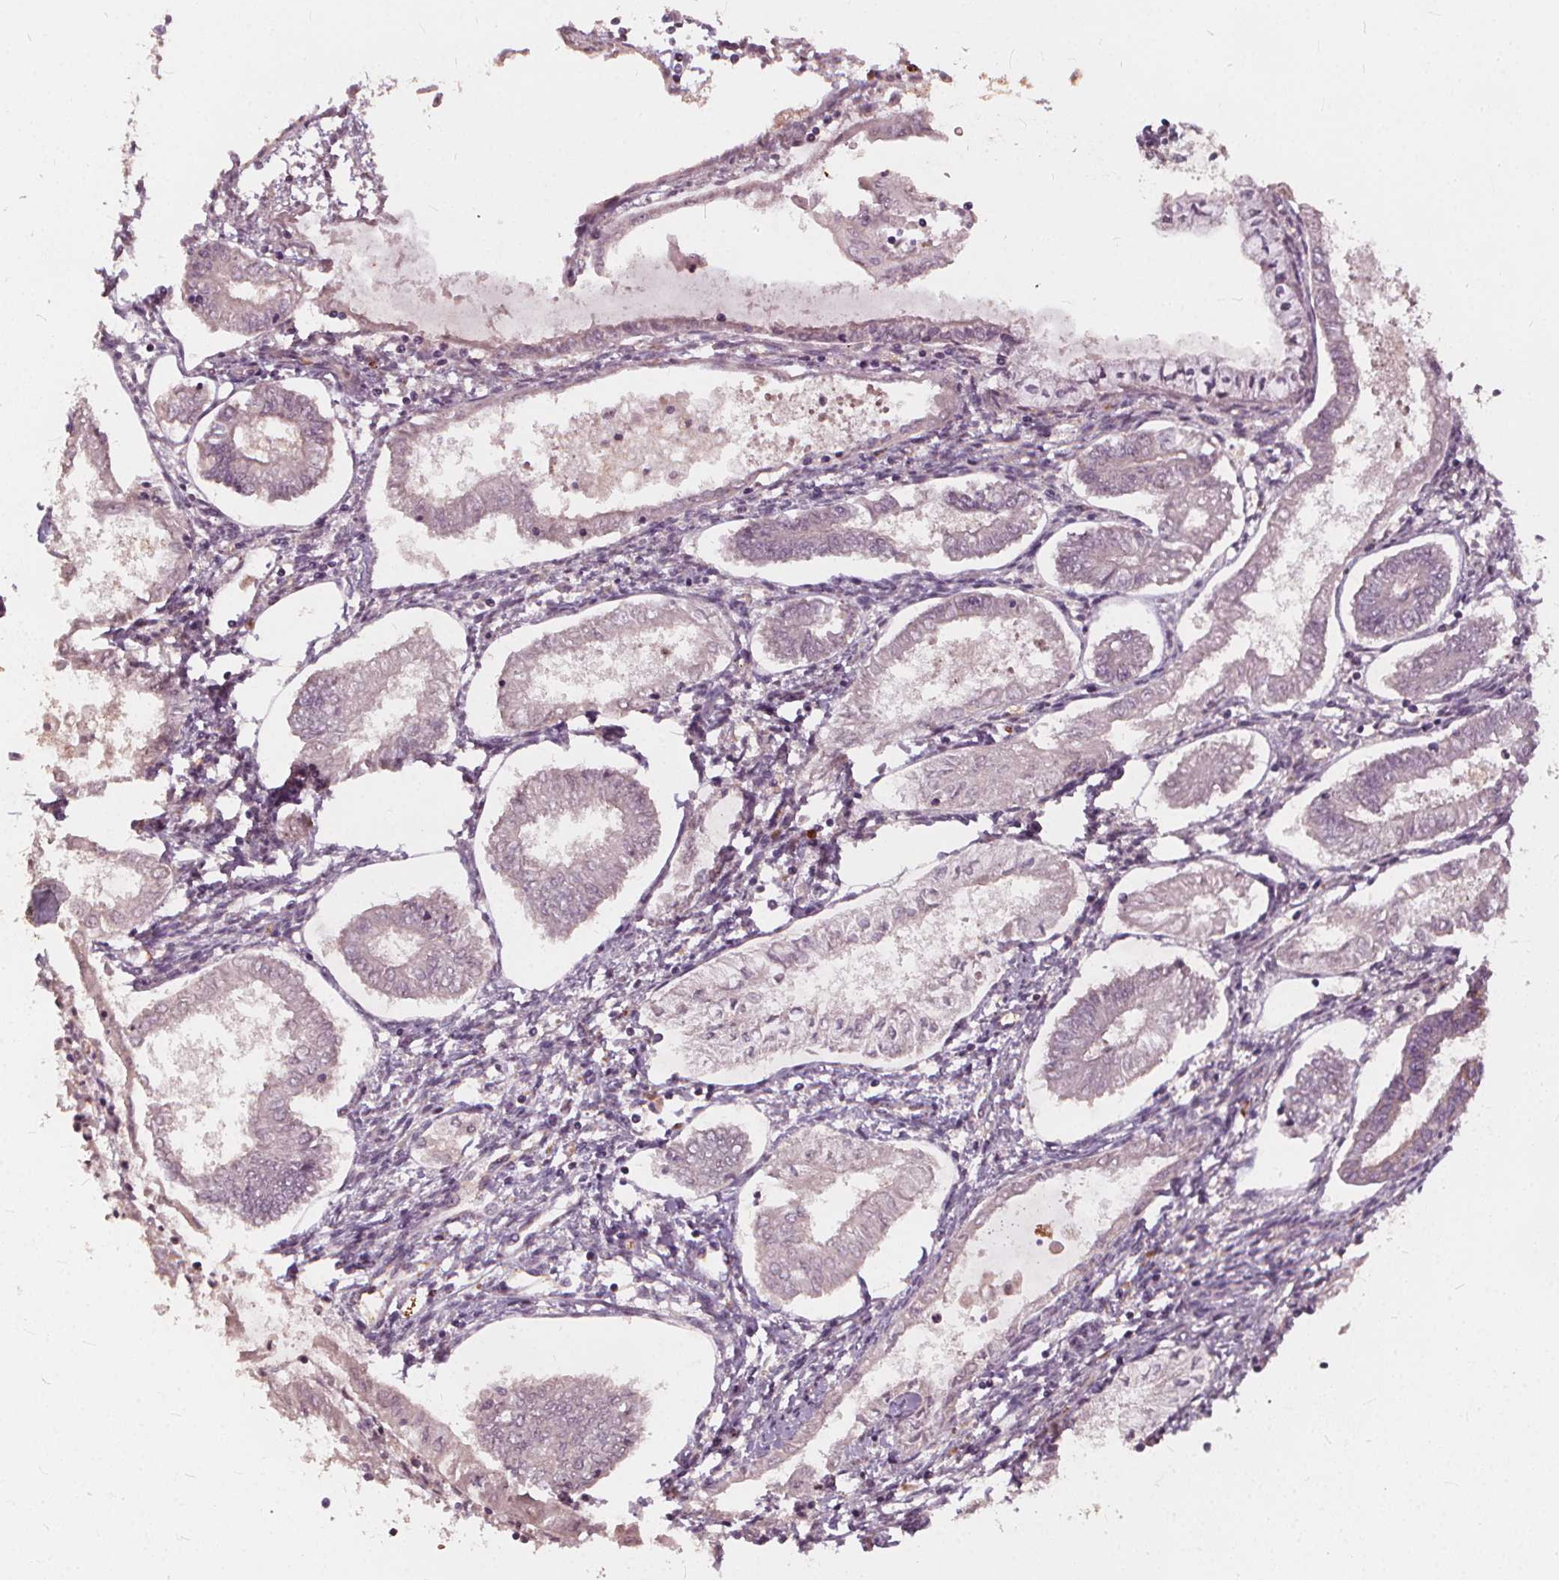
{"staining": {"intensity": "negative", "quantity": "none", "location": "none"}, "tissue": "endometrial cancer", "cell_type": "Tumor cells", "image_type": "cancer", "snomed": [{"axis": "morphology", "description": "Adenocarcinoma, NOS"}, {"axis": "topography", "description": "Endometrium"}], "caption": "The photomicrograph reveals no staining of tumor cells in adenocarcinoma (endometrial). (DAB (3,3'-diaminobenzidine) immunohistochemistry (IHC), high magnification).", "gene": "IPO13", "patient": {"sex": "female", "age": 68}}